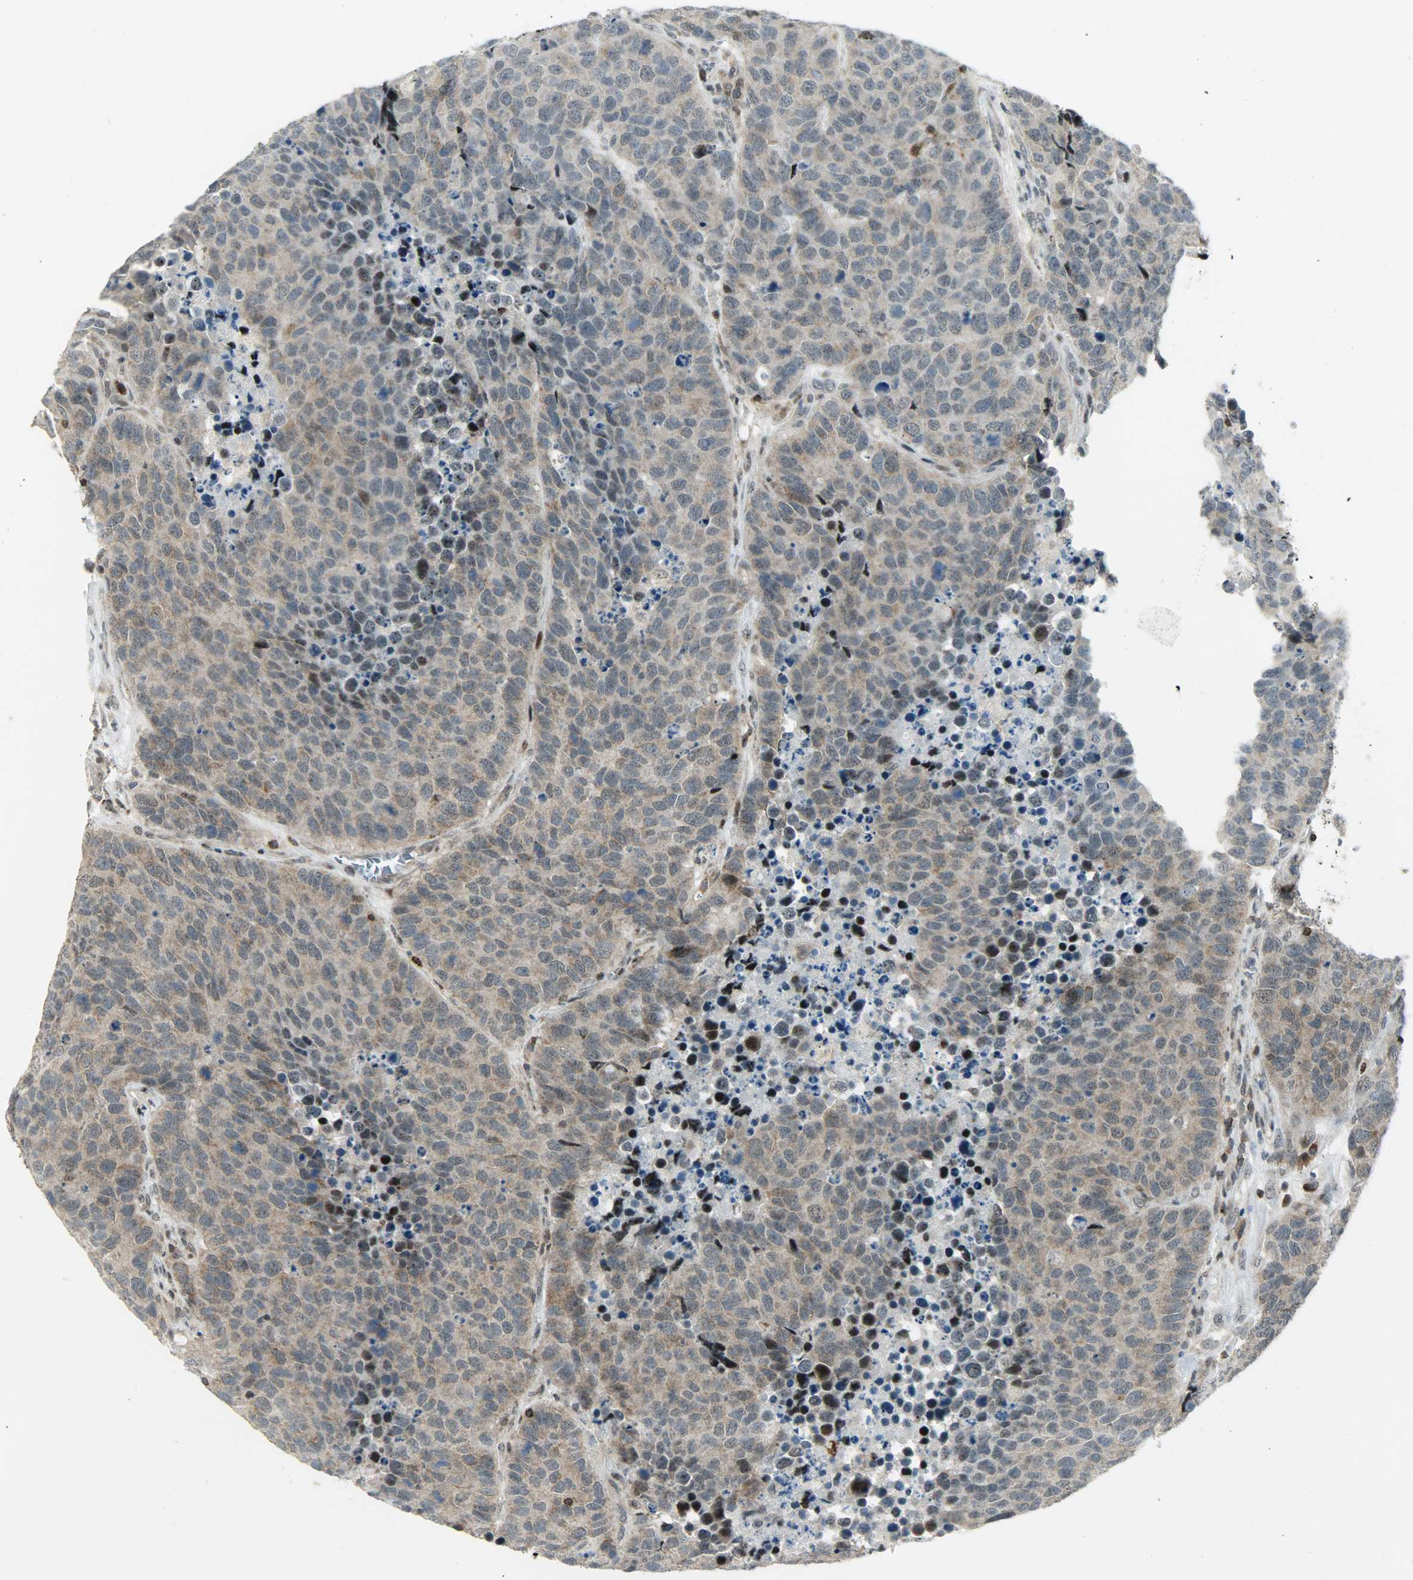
{"staining": {"intensity": "moderate", "quantity": "25%-75%", "location": "cytoplasmic/membranous"}, "tissue": "carcinoid", "cell_type": "Tumor cells", "image_type": "cancer", "snomed": [{"axis": "morphology", "description": "Carcinoid, malignant, NOS"}, {"axis": "topography", "description": "Lung"}], "caption": "Immunohistochemistry image of neoplastic tissue: human carcinoid (malignant) stained using immunohistochemistry exhibits medium levels of moderate protein expression localized specifically in the cytoplasmic/membranous of tumor cells, appearing as a cytoplasmic/membranous brown color.", "gene": "IL15", "patient": {"sex": "male", "age": 60}}